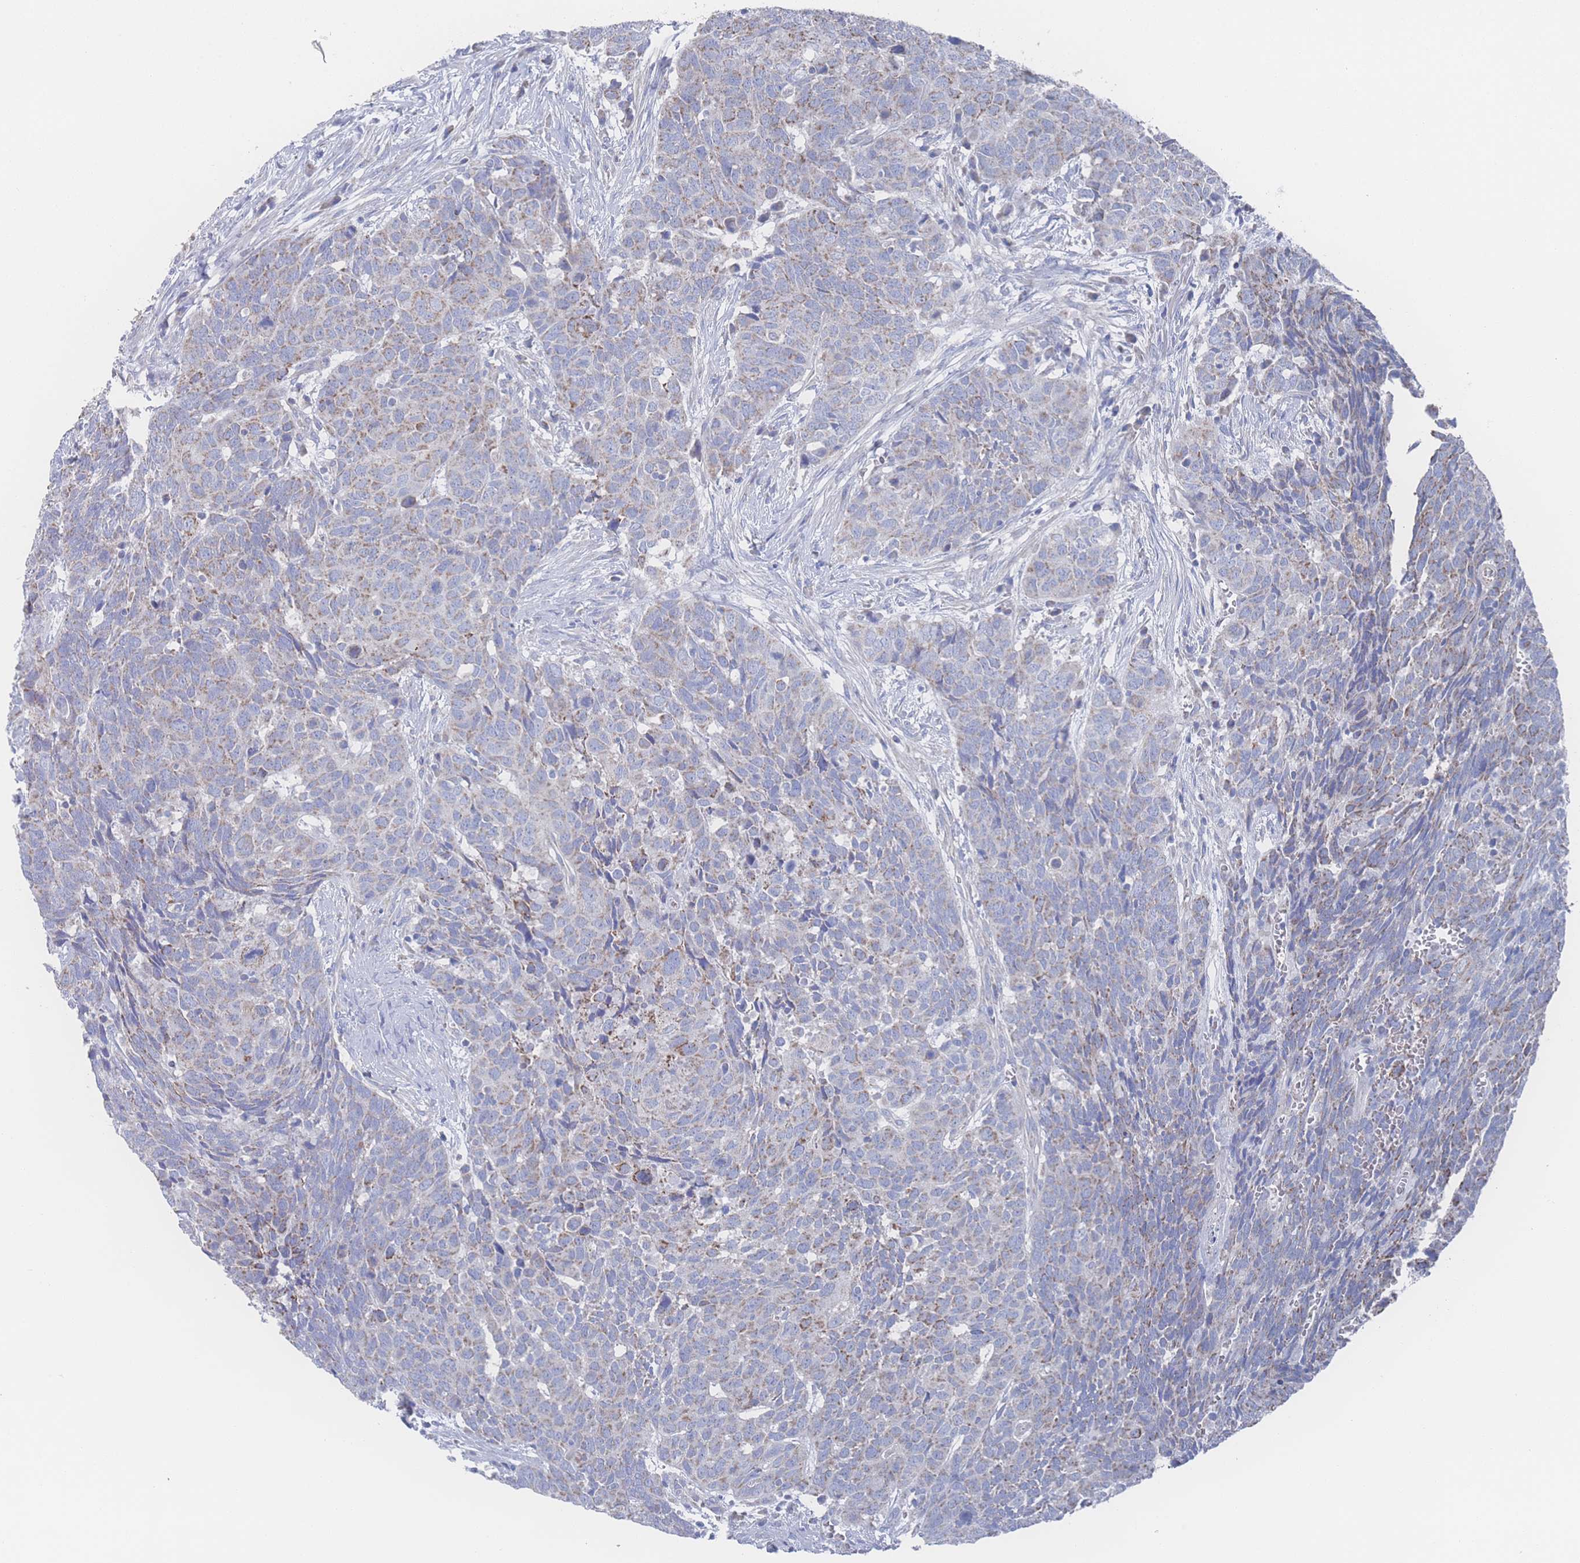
{"staining": {"intensity": "moderate", "quantity": "25%-75%", "location": "cytoplasmic/membranous"}, "tissue": "head and neck cancer", "cell_type": "Tumor cells", "image_type": "cancer", "snomed": [{"axis": "morphology", "description": "Squamous cell carcinoma, NOS"}, {"axis": "topography", "description": "Head-Neck"}], "caption": "Immunohistochemistry (DAB) staining of human squamous cell carcinoma (head and neck) shows moderate cytoplasmic/membranous protein staining in about 25%-75% of tumor cells.", "gene": "SNPH", "patient": {"sex": "male", "age": 66}}